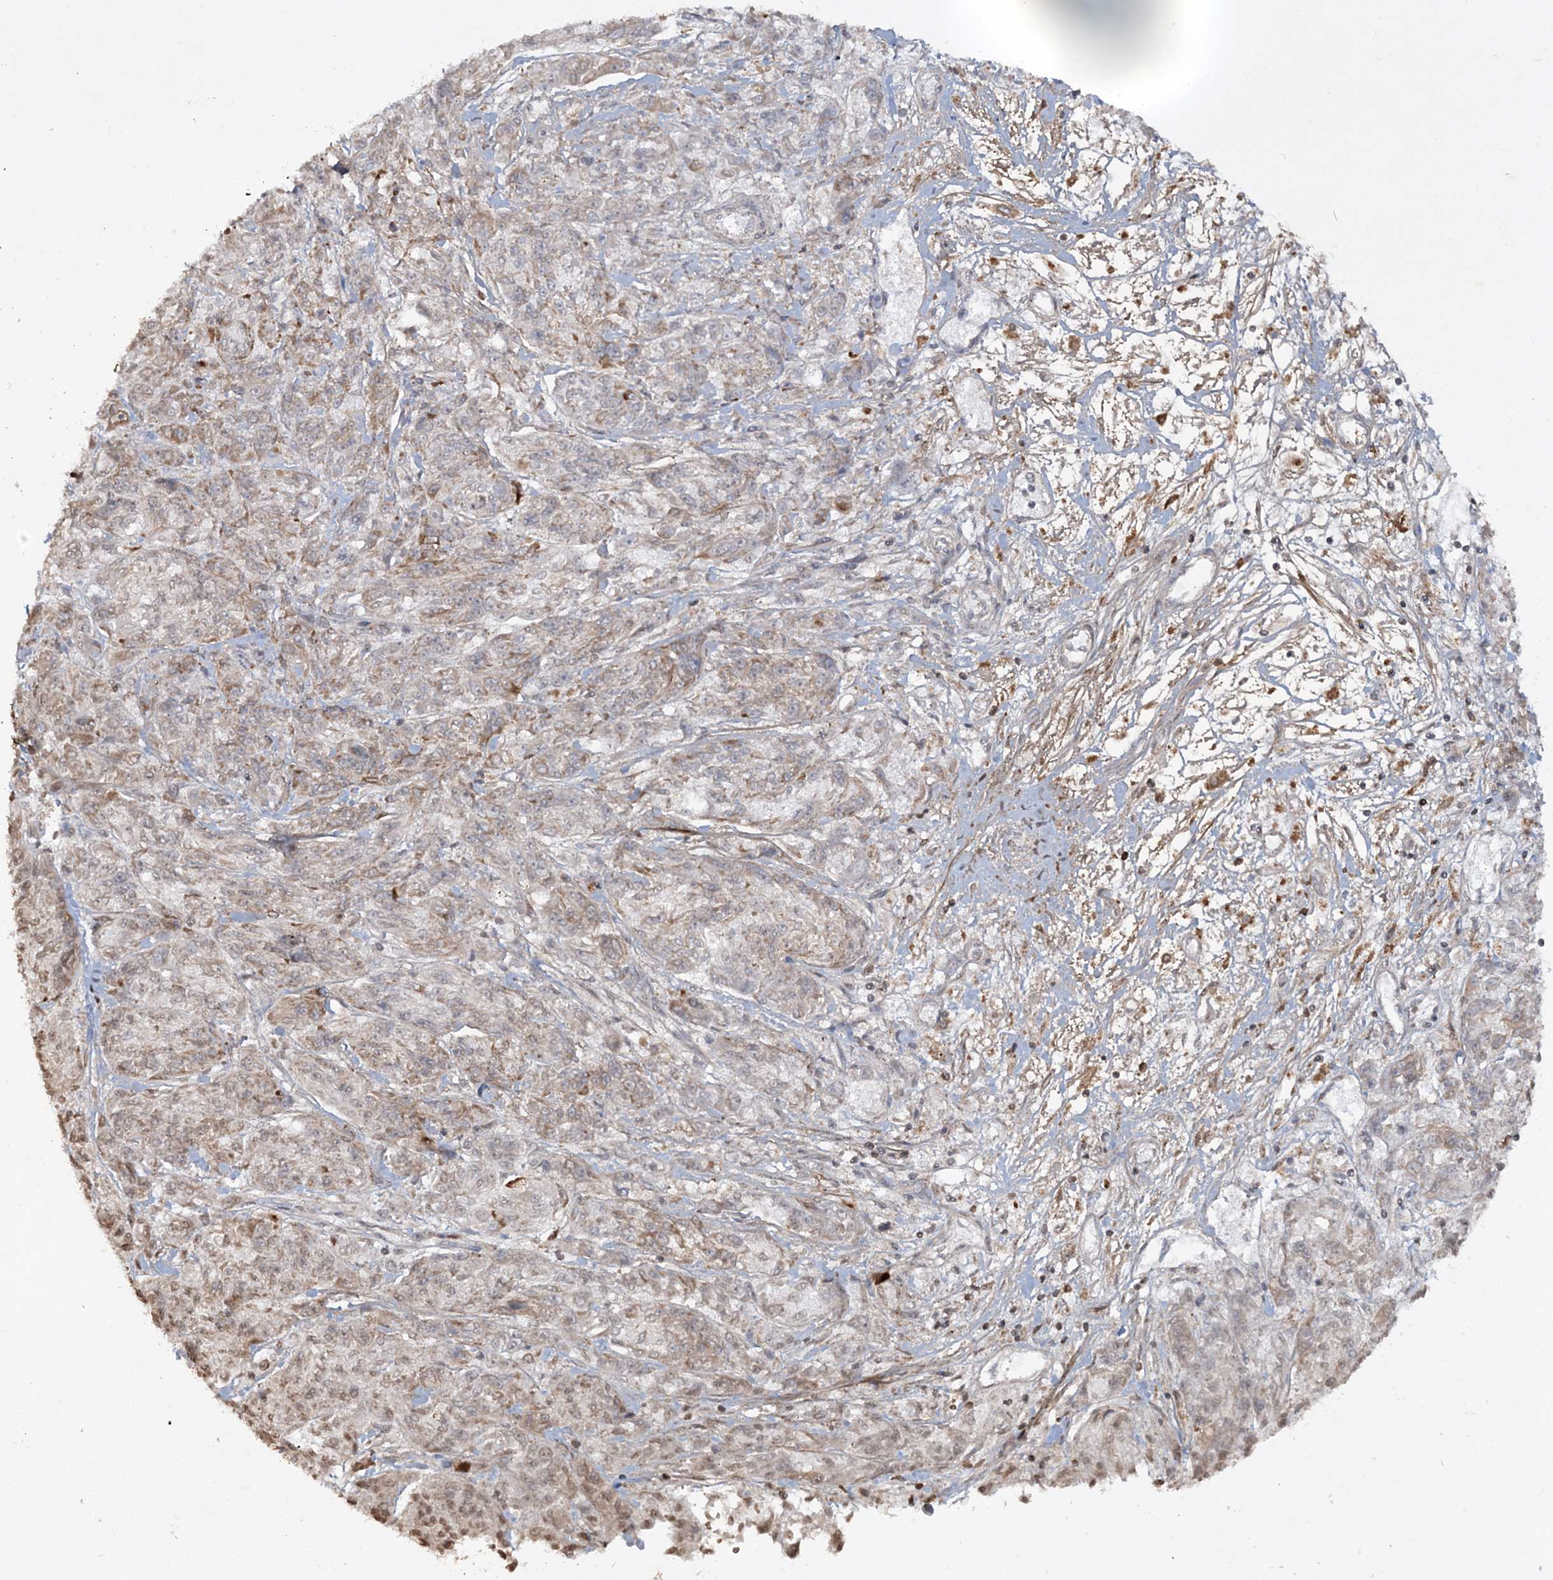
{"staining": {"intensity": "moderate", "quantity": "25%-75%", "location": "cytoplasmic/membranous"}, "tissue": "melanoma", "cell_type": "Tumor cells", "image_type": "cancer", "snomed": [{"axis": "morphology", "description": "Malignant melanoma, NOS"}, {"axis": "topography", "description": "Skin"}], "caption": "Tumor cells exhibit moderate cytoplasmic/membranous positivity in approximately 25%-75% of cells in melanoma.", "gene": "TTC7A", "patient": {"sex": "male", "age": 53}}